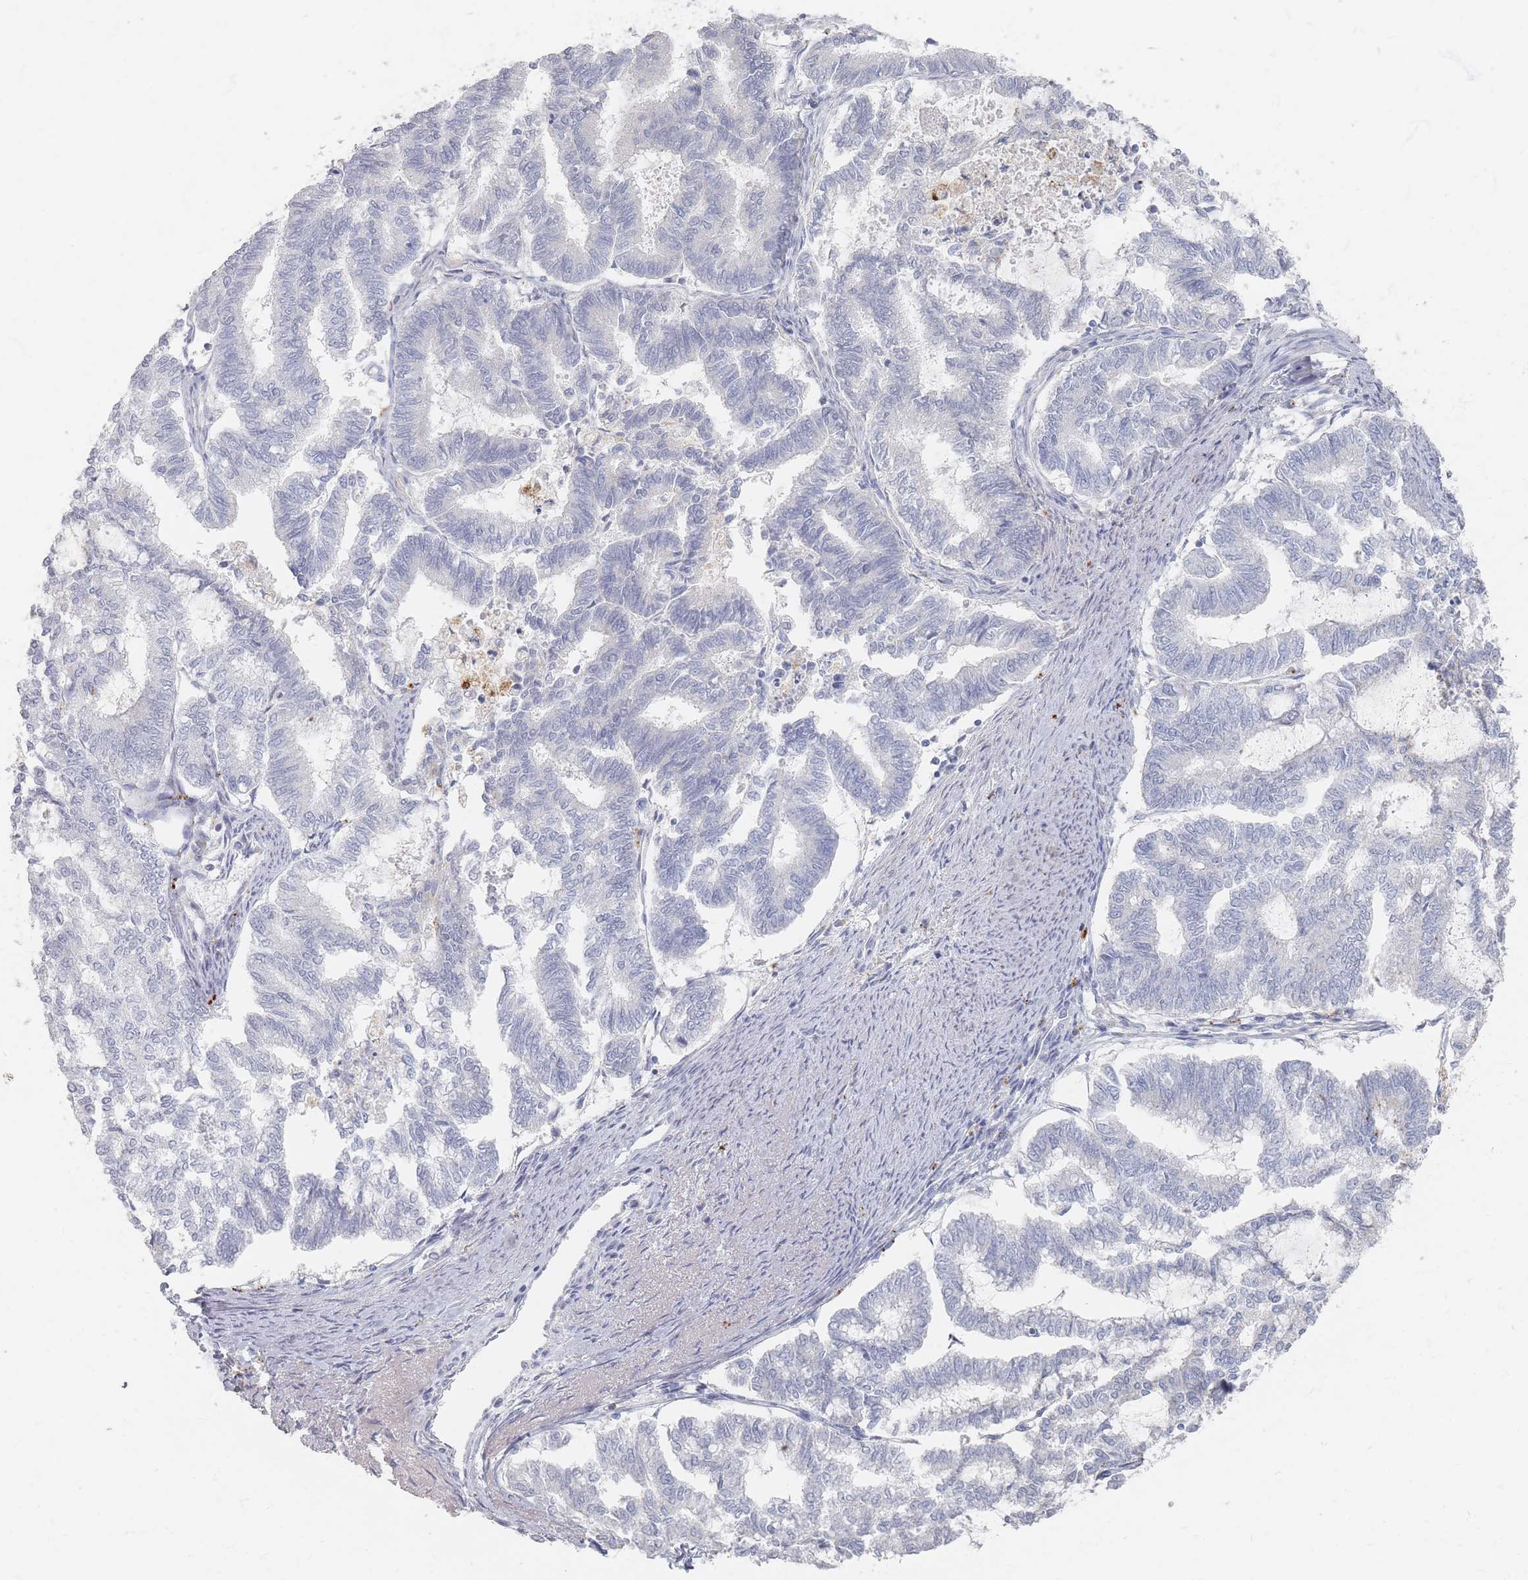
{"staining": {"intensity": "negative", "quantity": "none", "location": "none"}, "tissue": "endometrial cancer", "cell_type": "Tumor cells", "image_type": "cancer", "snomed": [{"axis": "morphology", "description": "Adenocarcinoma, NOS"}, {"axis": "topography", "description": "Endometrium"}], "caption": "High power microscopy photomicrograph of an immunohistochemistry histopathology image of endometrial adenocarcinoma, revealing no significant positivity in tumor cells.", "gene": "SLC2A11", "patient": {"sex": "female", "age": 79}}